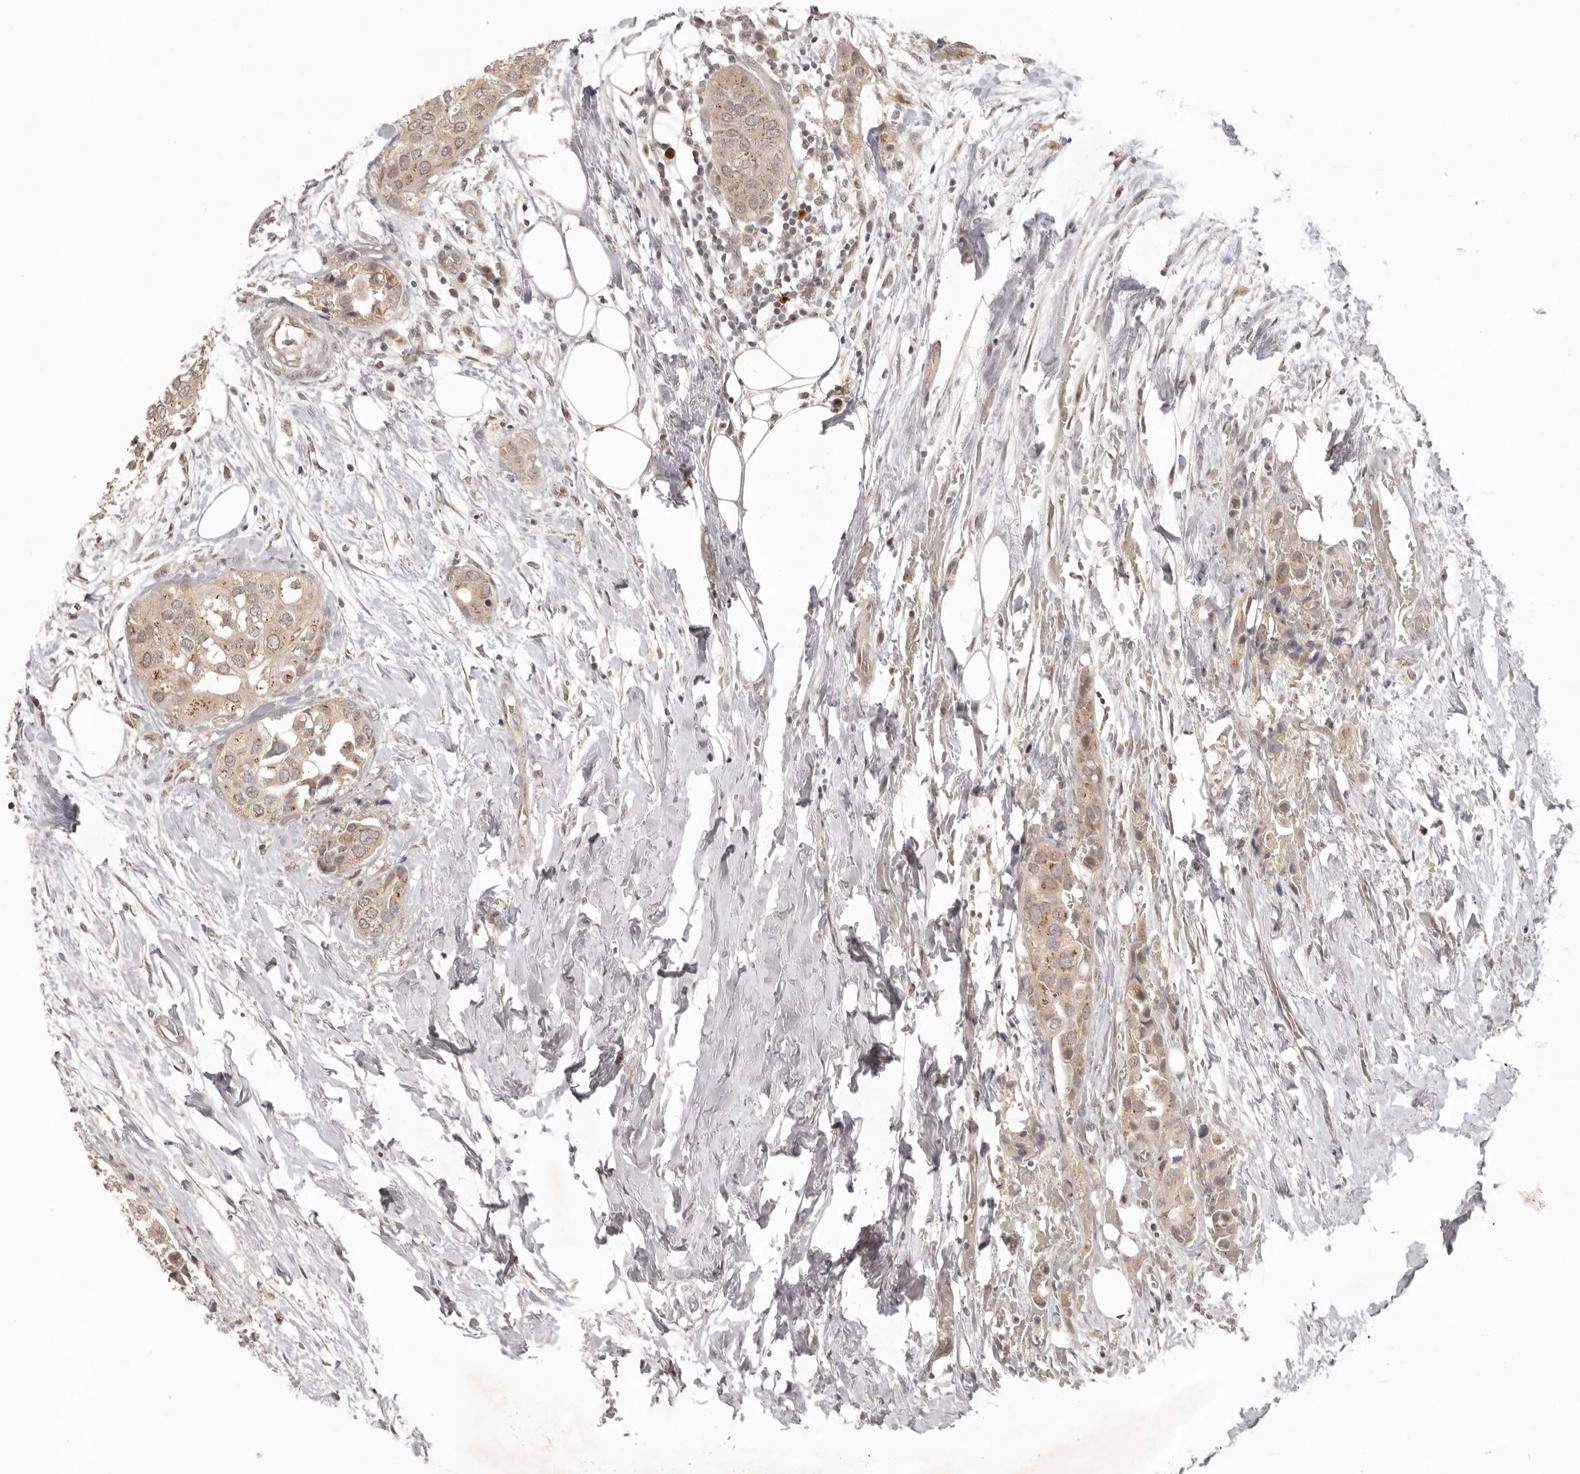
{"staining": {"intensity": "weak", "quantity": ">75%", "location": "cytoplasmic/membranous"}, "tissue": "urothelial cancer", "cell_type": "Tumor cells", "image_type": "cancer", "snomed": [{"axis": "morphology", "description": "Urothelial carcinoma, High grade"}, {"axis": "topography", "description": "Urinary bladder"}], "caption": "Protein analysis of urothelial cancer tissue shows weak cytoplasmic/membranous expression in approximately >75% of tumor cells.", "gene": "LRRC75A", "patient": {"sex": "male", "age": 64}}